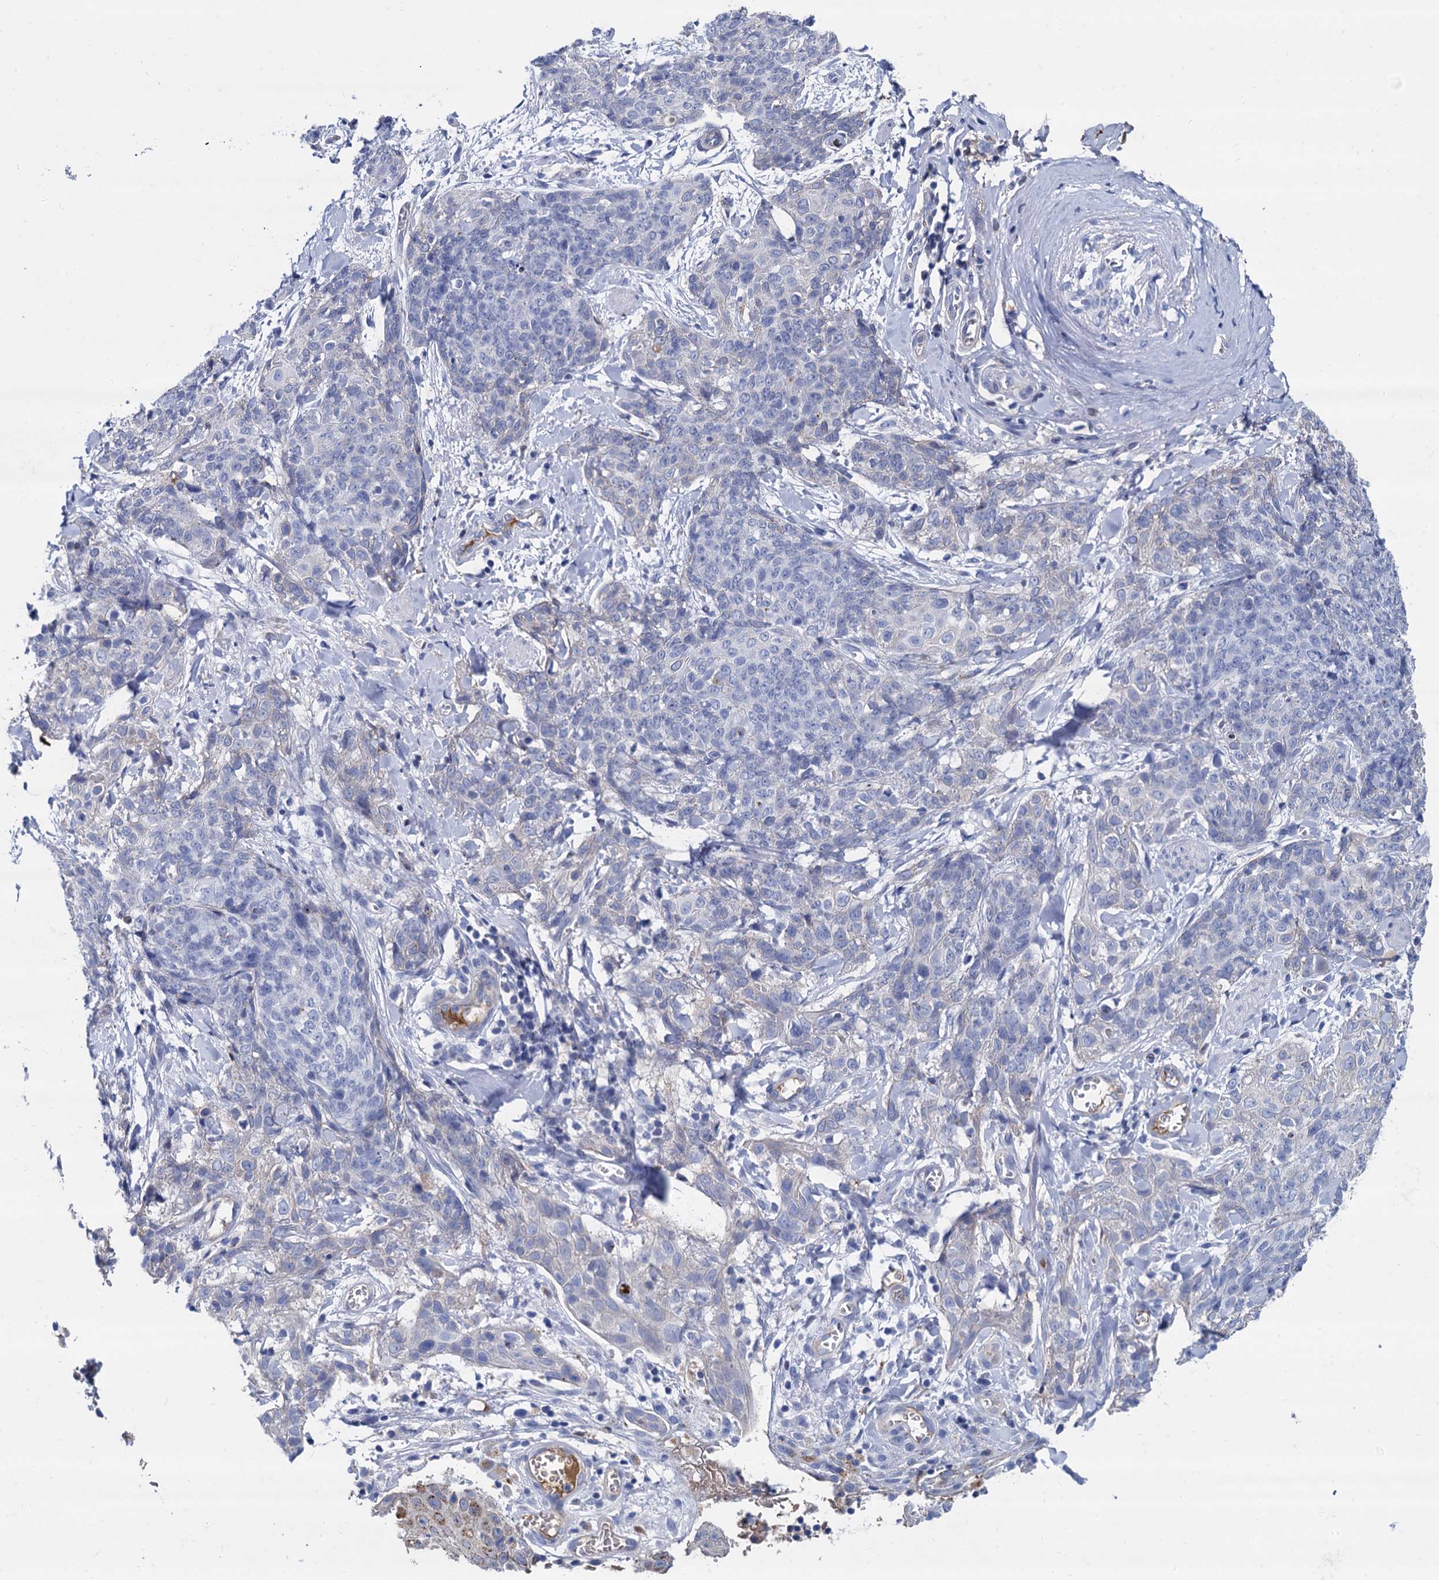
{"staining": {"intensity": "moderate", "quantity": "<25%", "location": "nuclear"}, "tissue": "skin cancer", "cell_type": "Tumor cells", "image_type": "cancer", "snomed": [{"axis": "morphology", "description": "Squamous cell carcinoma, NOS"}, {"axis": "topography", "description": "Skin"}, {"axis": "topography", "description": "Vulva"}], "caption": "This image shows squamous cell carcinoma (skin) stained with immunohistochemistry (IHC) to label a protein in brown. The nuclear of tumor cells show moderate positivity for the protein. Nuclei are counter-stained blue.", "gene": "APOD", "patient": {"sex": "female", "age": 85}}